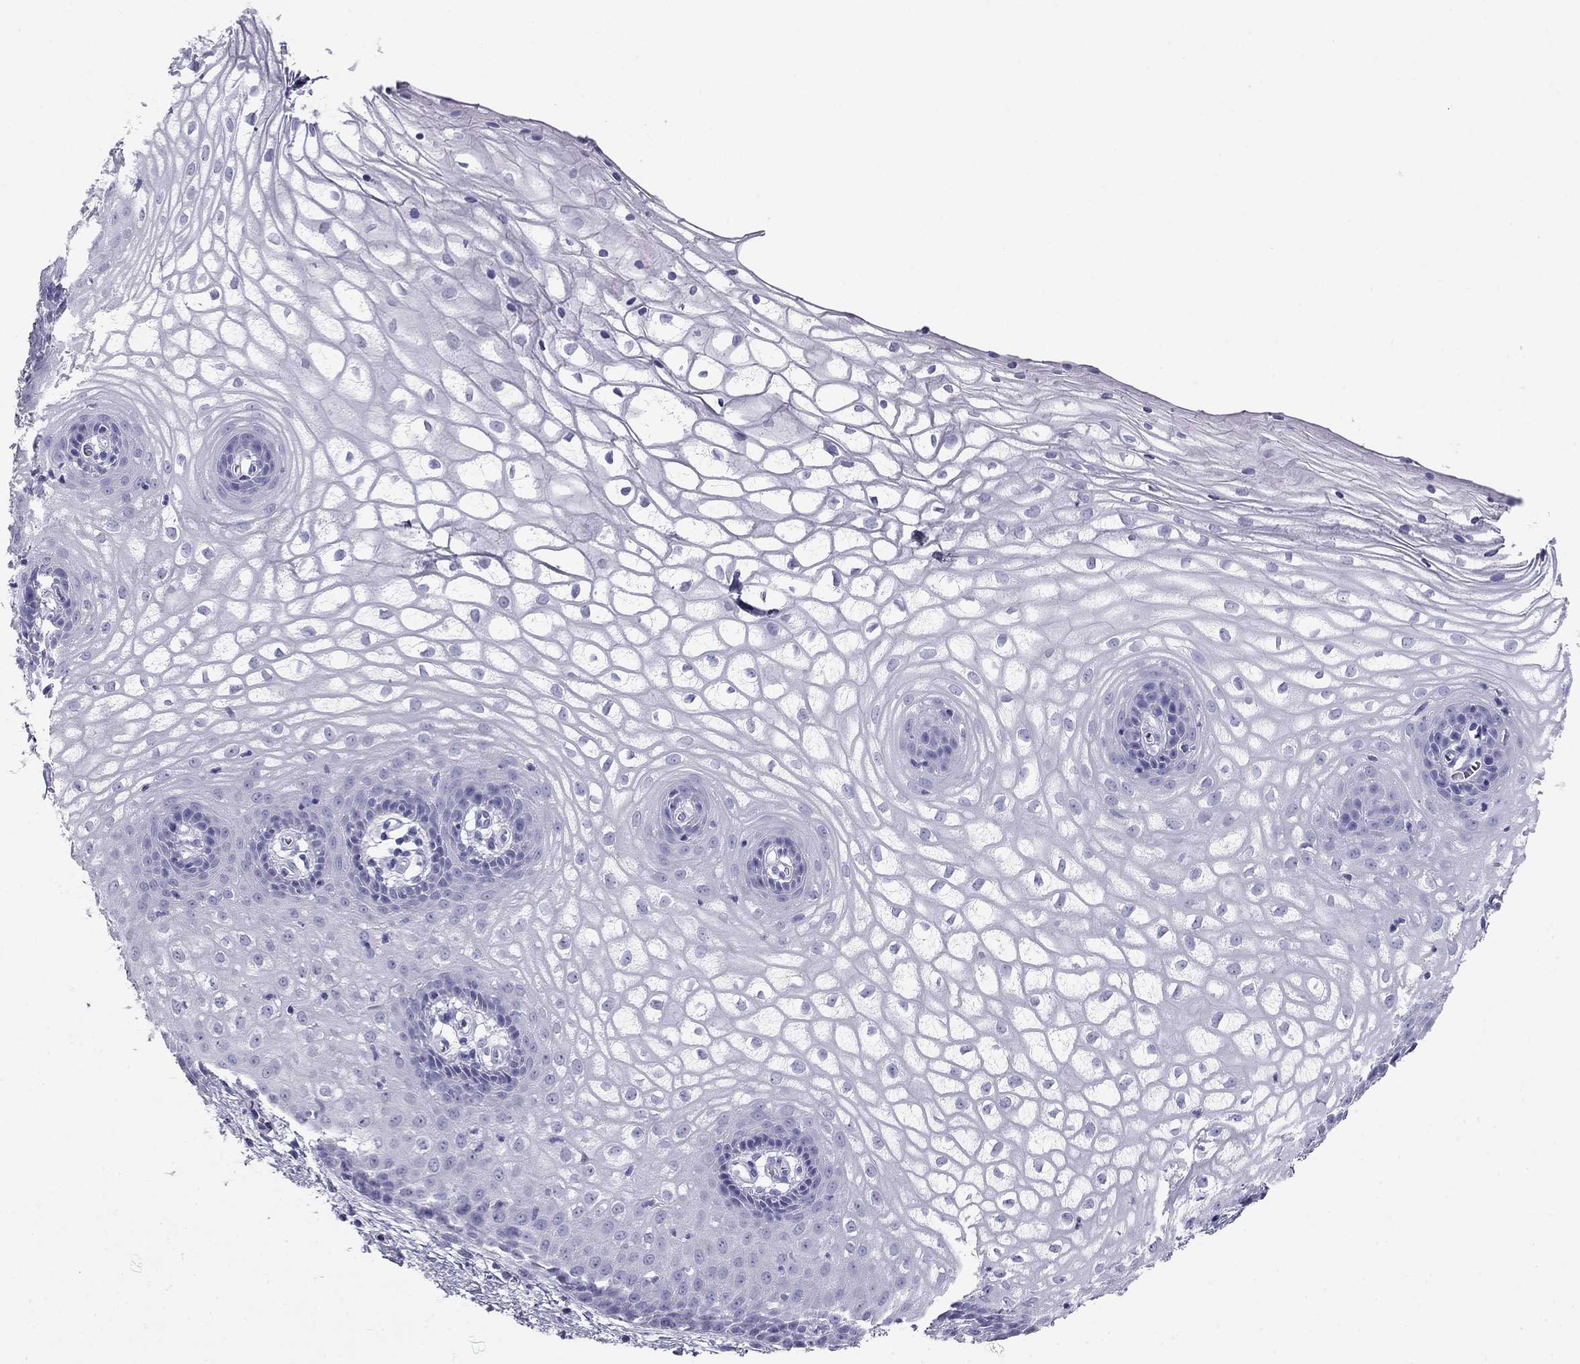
{"staining": {"intensity": "negative", "quantity": "none", "location": "none"}, "tissue": "vagina", "cell_type": "Squamous epithelial cells", "image_type": "normal", "snomed": [{"axis": "morphology", "description": "Normal tissue, NOS"}, {"axis": "topography", "description": "Vagina"}], "caption": "The histopathology image reveals no significant expression in squamous epithelial cells of vagina.", "gene": "KLRG1", "patient": {"sex": "female", "age": 34}}